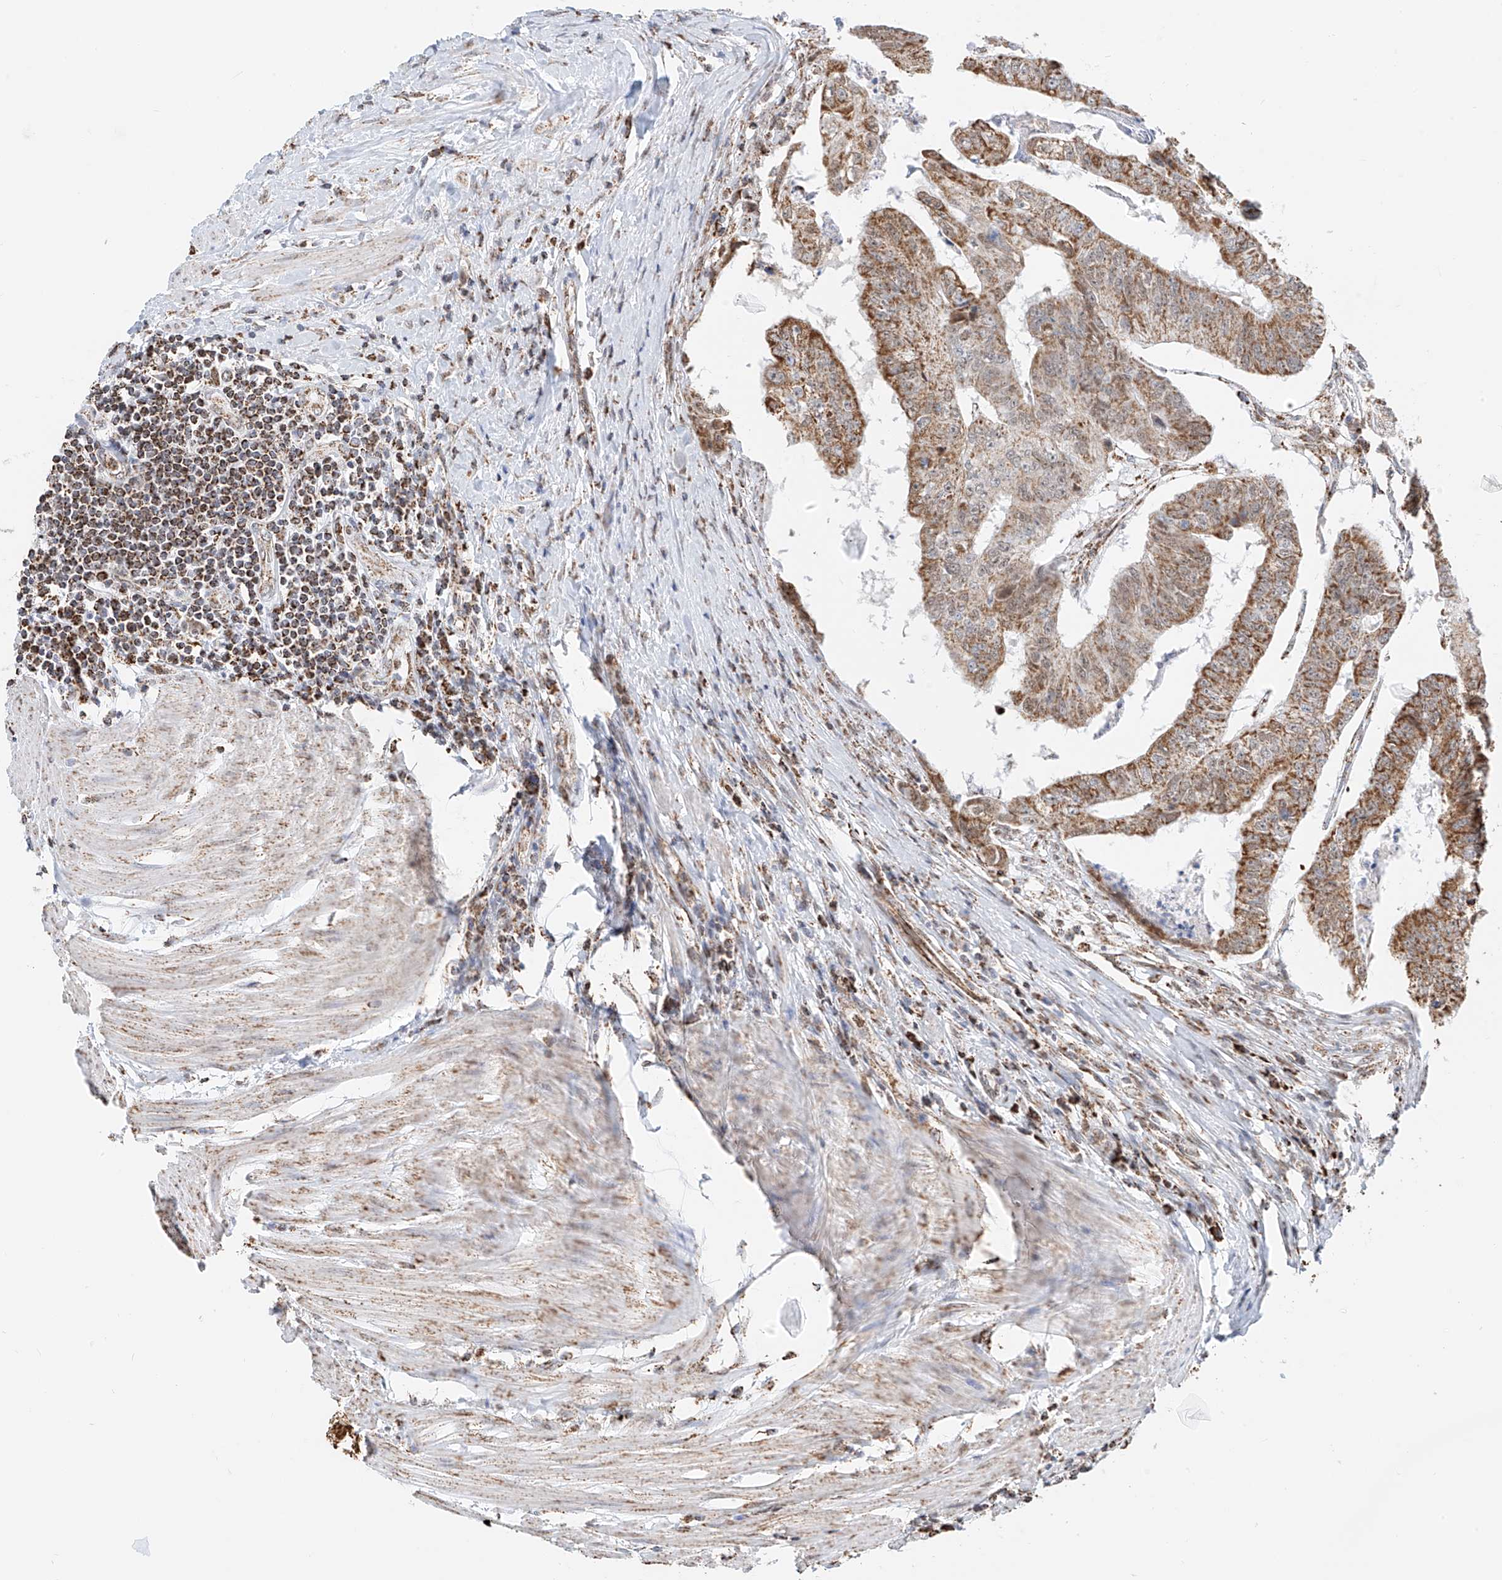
{"staining": {"intensity": "moderate", "quantity": ">75%", "location": "cytoplasmic/membranous"}, "tissue": "colorectal cancer", "cell_type": "Tumor cells", "image_type": "cancer", "snomed": [{"axis": "morphology", "description": "Adenocarcinoma, NOS"}, {"axis": "topography", "description": "Colon"}], "caption": "IHC (DAB (3,3'-diaminobenzidine)) staining of colorectal adenocarcinoma shows moderate cytoplasmic/membranous protein expression in about >75% of tumor cells. The staining is performed using DAB brown chromogen to label protein expression. The nuclei are counter-stained blue using hematoxylin.", "gene": "NALCN", "patient": {"sex": "female", "age": 67}}